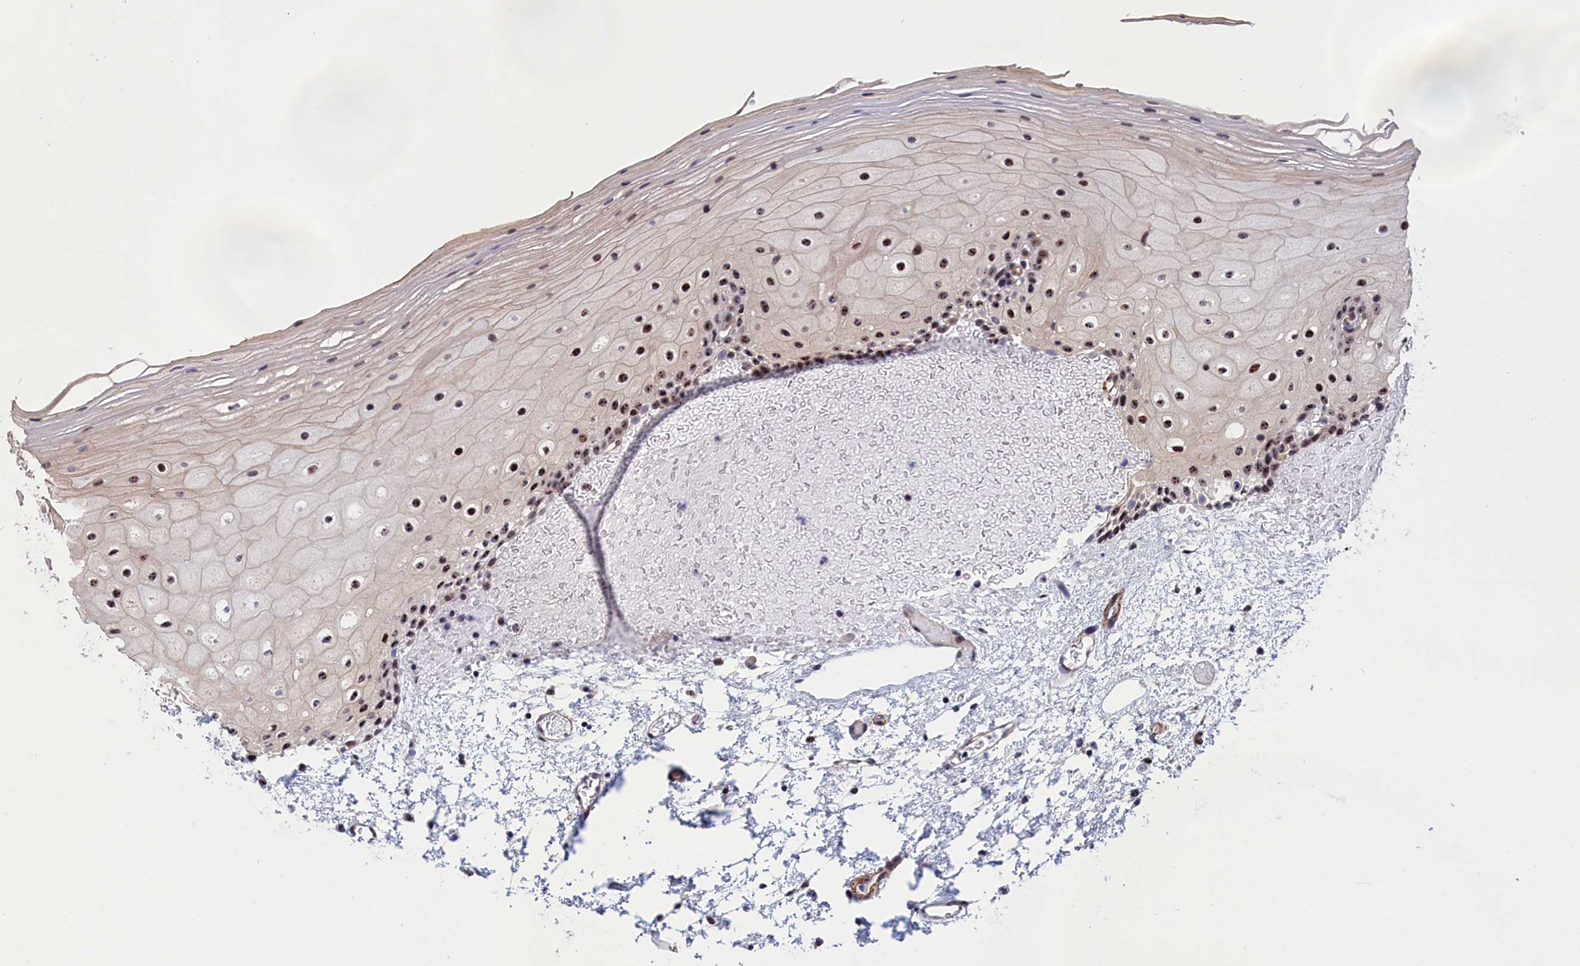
{"staining": {"intensity": "strong", "quantity": "25%-75%", "location": "nuclear"}, "tissue": "oral mucosa", "cell_type": "Squamous epithelial cells", "image_type": "normal", "snomed": [{"axis": "morphology", "description": "Normal tissue, NOS"}, {"axis": "topography", "description": "Oral tissue"}], "caption": "Strong nuclear expression is identified in about 25%-75% of squamous epithelial cells in normal oral mucosa.", "gene": "PPAN", "patient": {"sex": "female", "age": 70}}